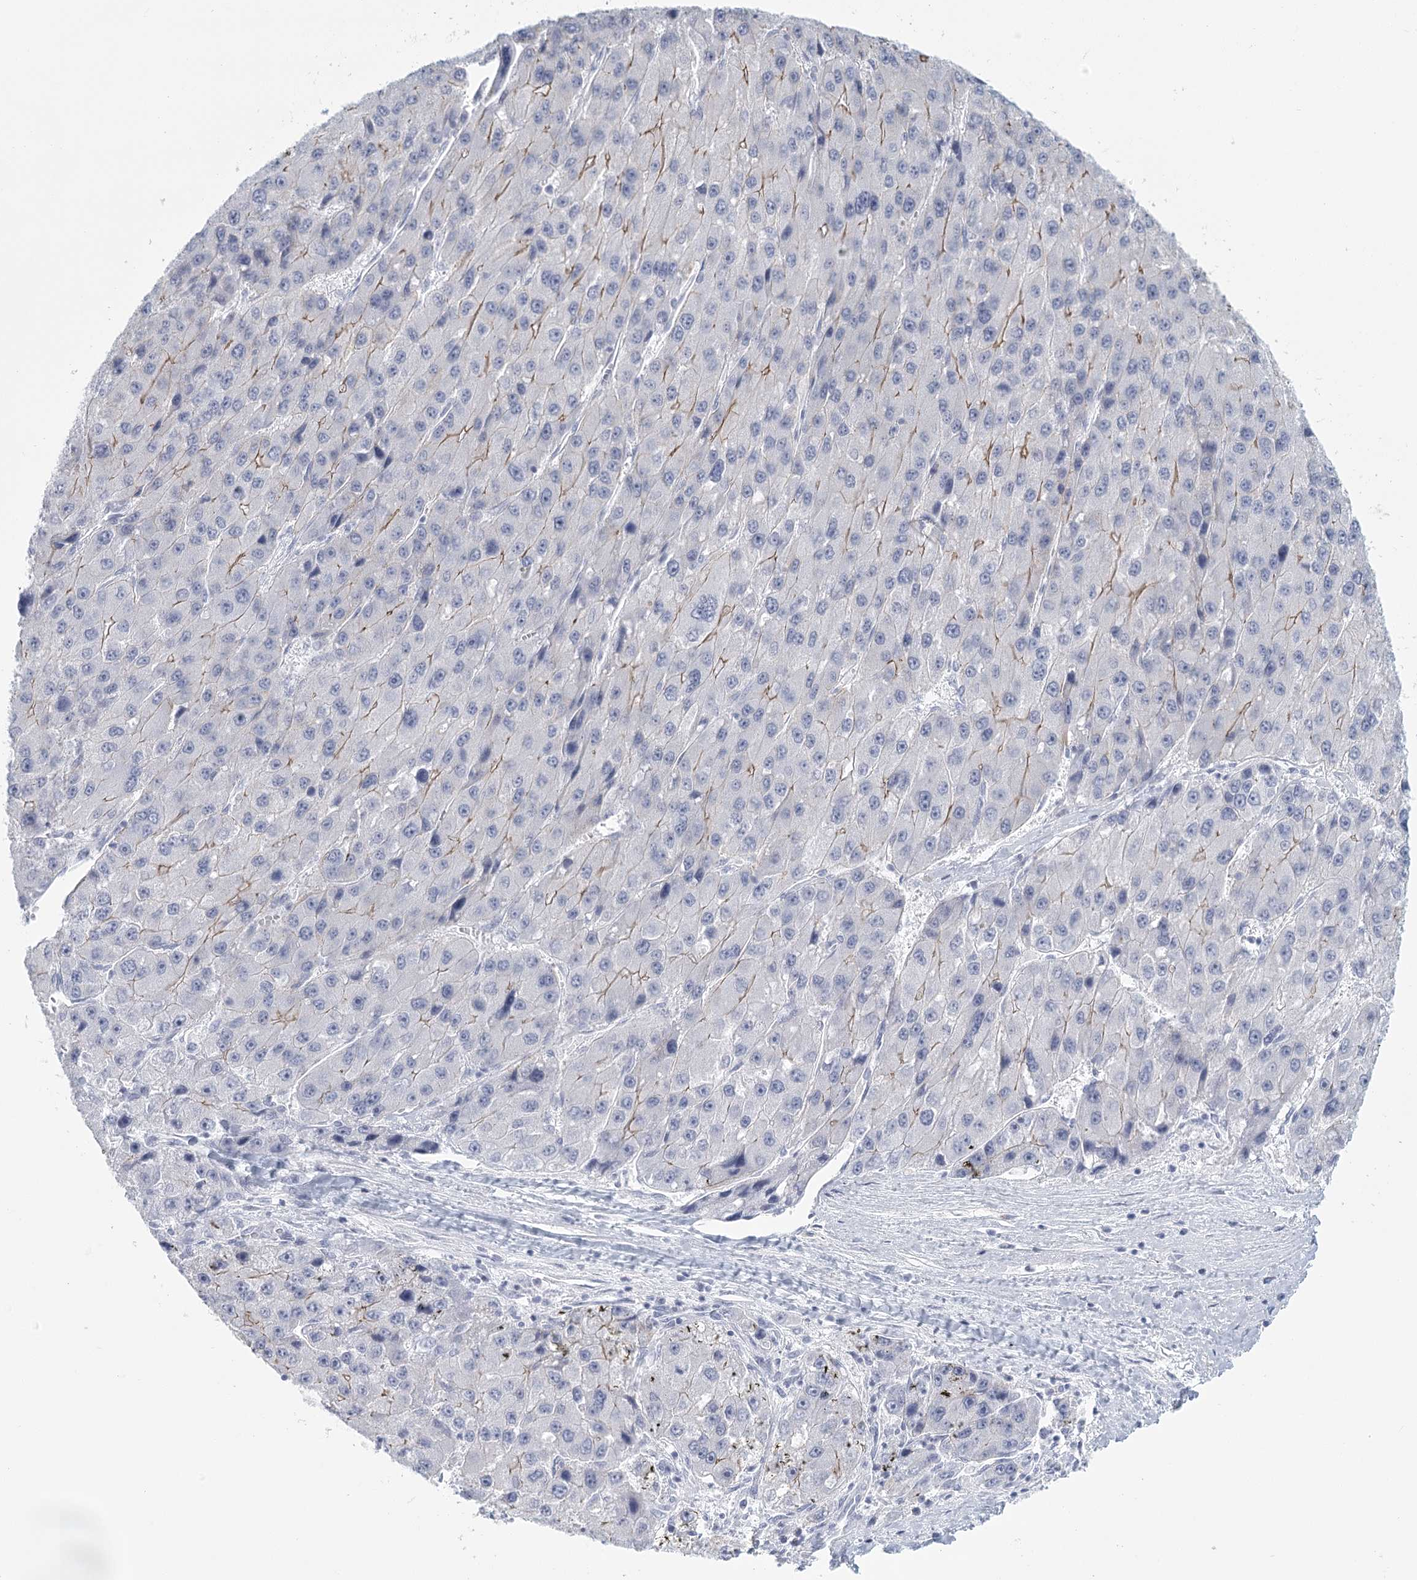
{"staining": {"intensity": "weak", "quantity": "<25%", "location": "cytoplasmic/membranous"}, "tissue": "liver cancer", "cell_type": "Tumor cells", "image_type": "cancer", "snomed": [{"axis": "morphology", "description": "Carcinoma, Hepatocellular, NOS"}, {"axis": "topography", "description": "Liver"}], "caption": "IHC micrograph of neoplastic tissue: human liver cancer stained with DAB (3,3'-diaminobenzidine) shows no significant protein positivity in tumor cells. (DAB (3,3'-diaminobenzidine) IHC visualized using brightfield microscopy, high magnification).", "gene": "WNT8B", "patient": {"sex": "female", "age": 73}}